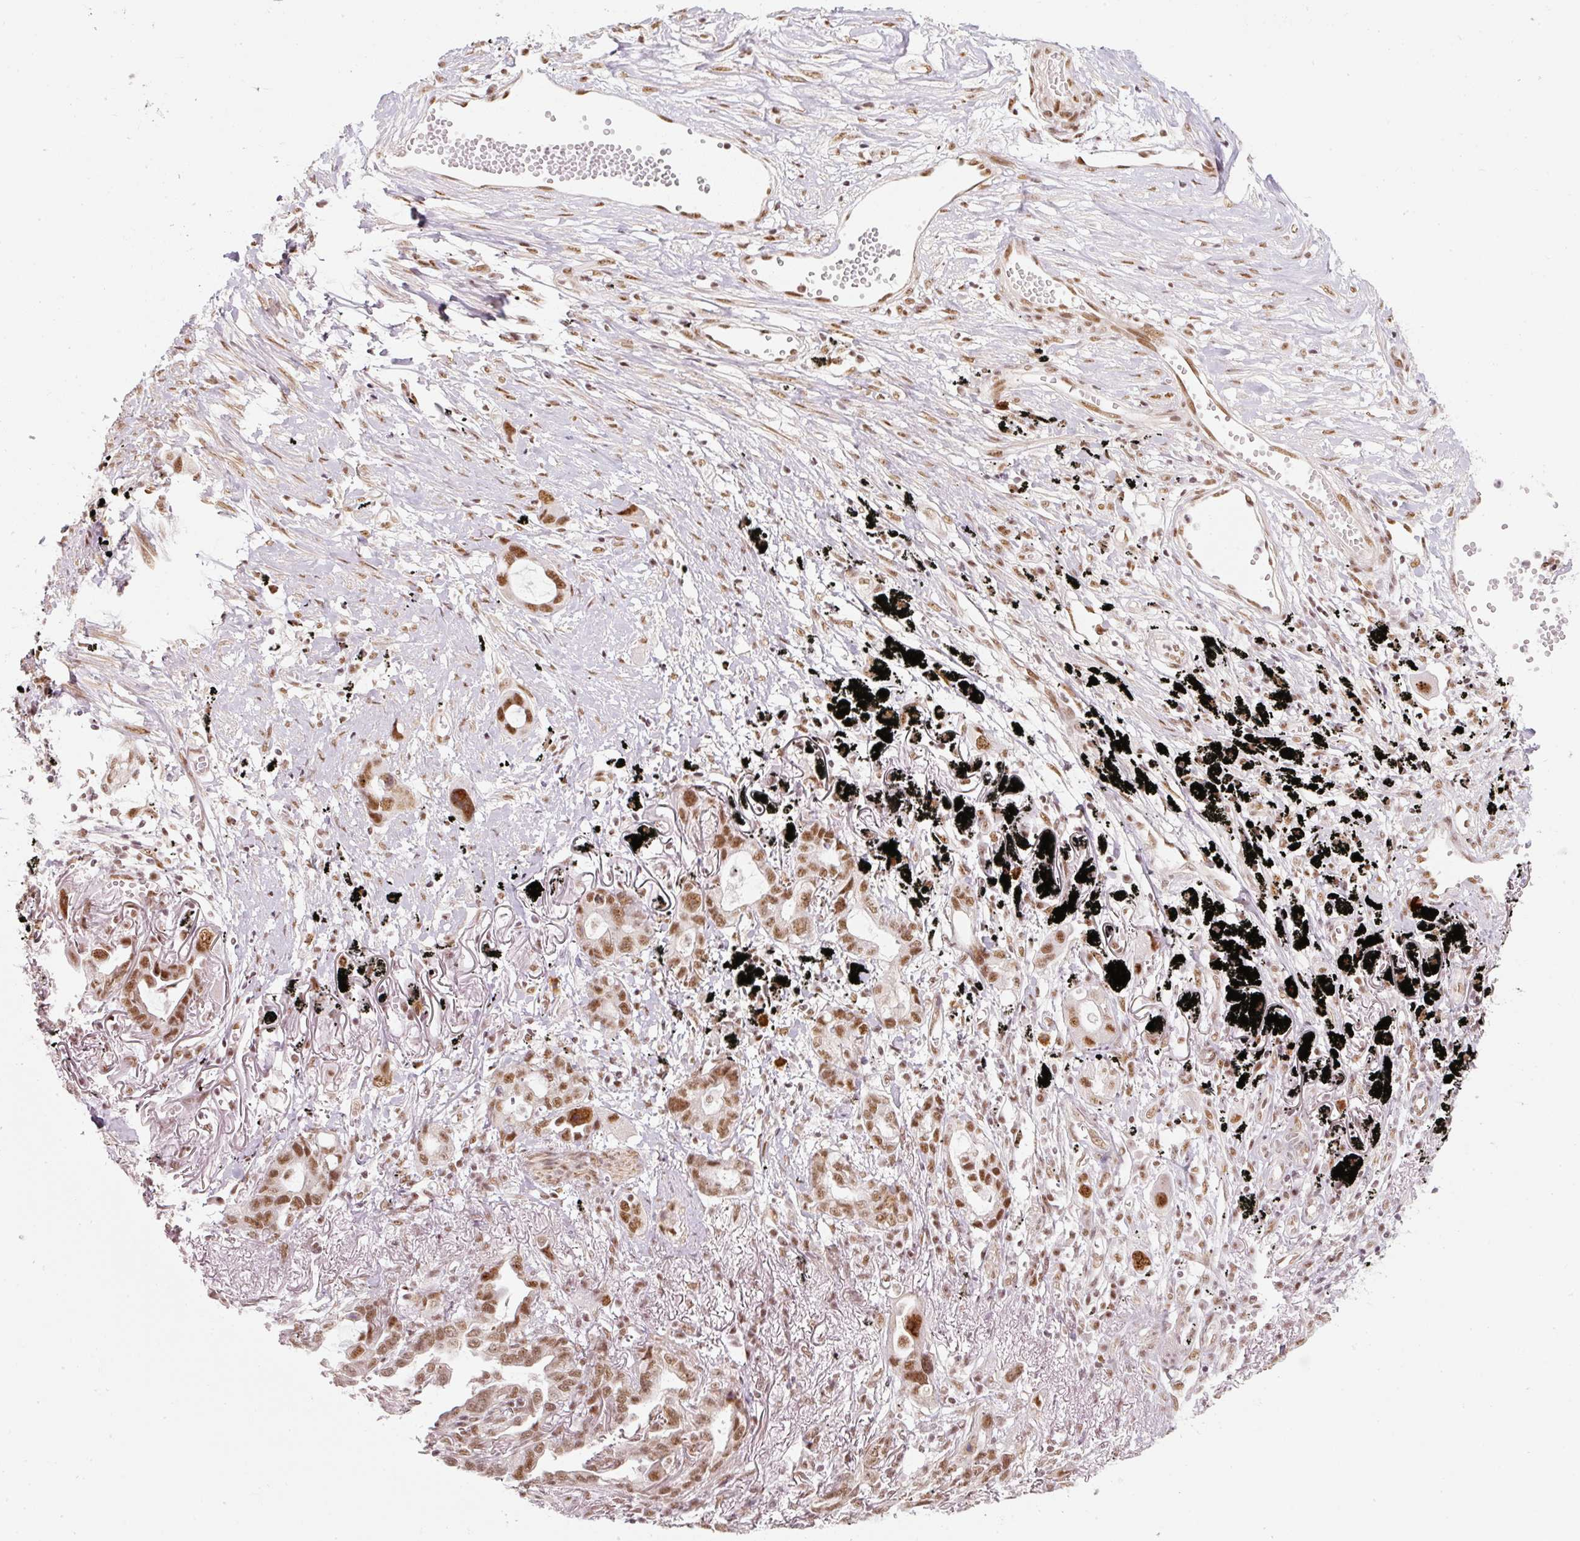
{"staining": {"intensity": "moderate", "quantity": ">75%", "location": "nuclear"}, "tissue": "lung cancer", "cell_type": "Tumor cells", "image_type": "cancer", "snomed": [{"axis": "morphology", "description": "Adenocarcinoma, NOS"}, {"axis": "topography", "description": "Lung"}], "caption": "Brown immunohistochemical staining in human lung adenocarcinoma reveals moderate nuclear positivity in approximately >75% of tumor cells.", "gene": "U2AF2", "patient": {"sex": "male", "age": 67}}